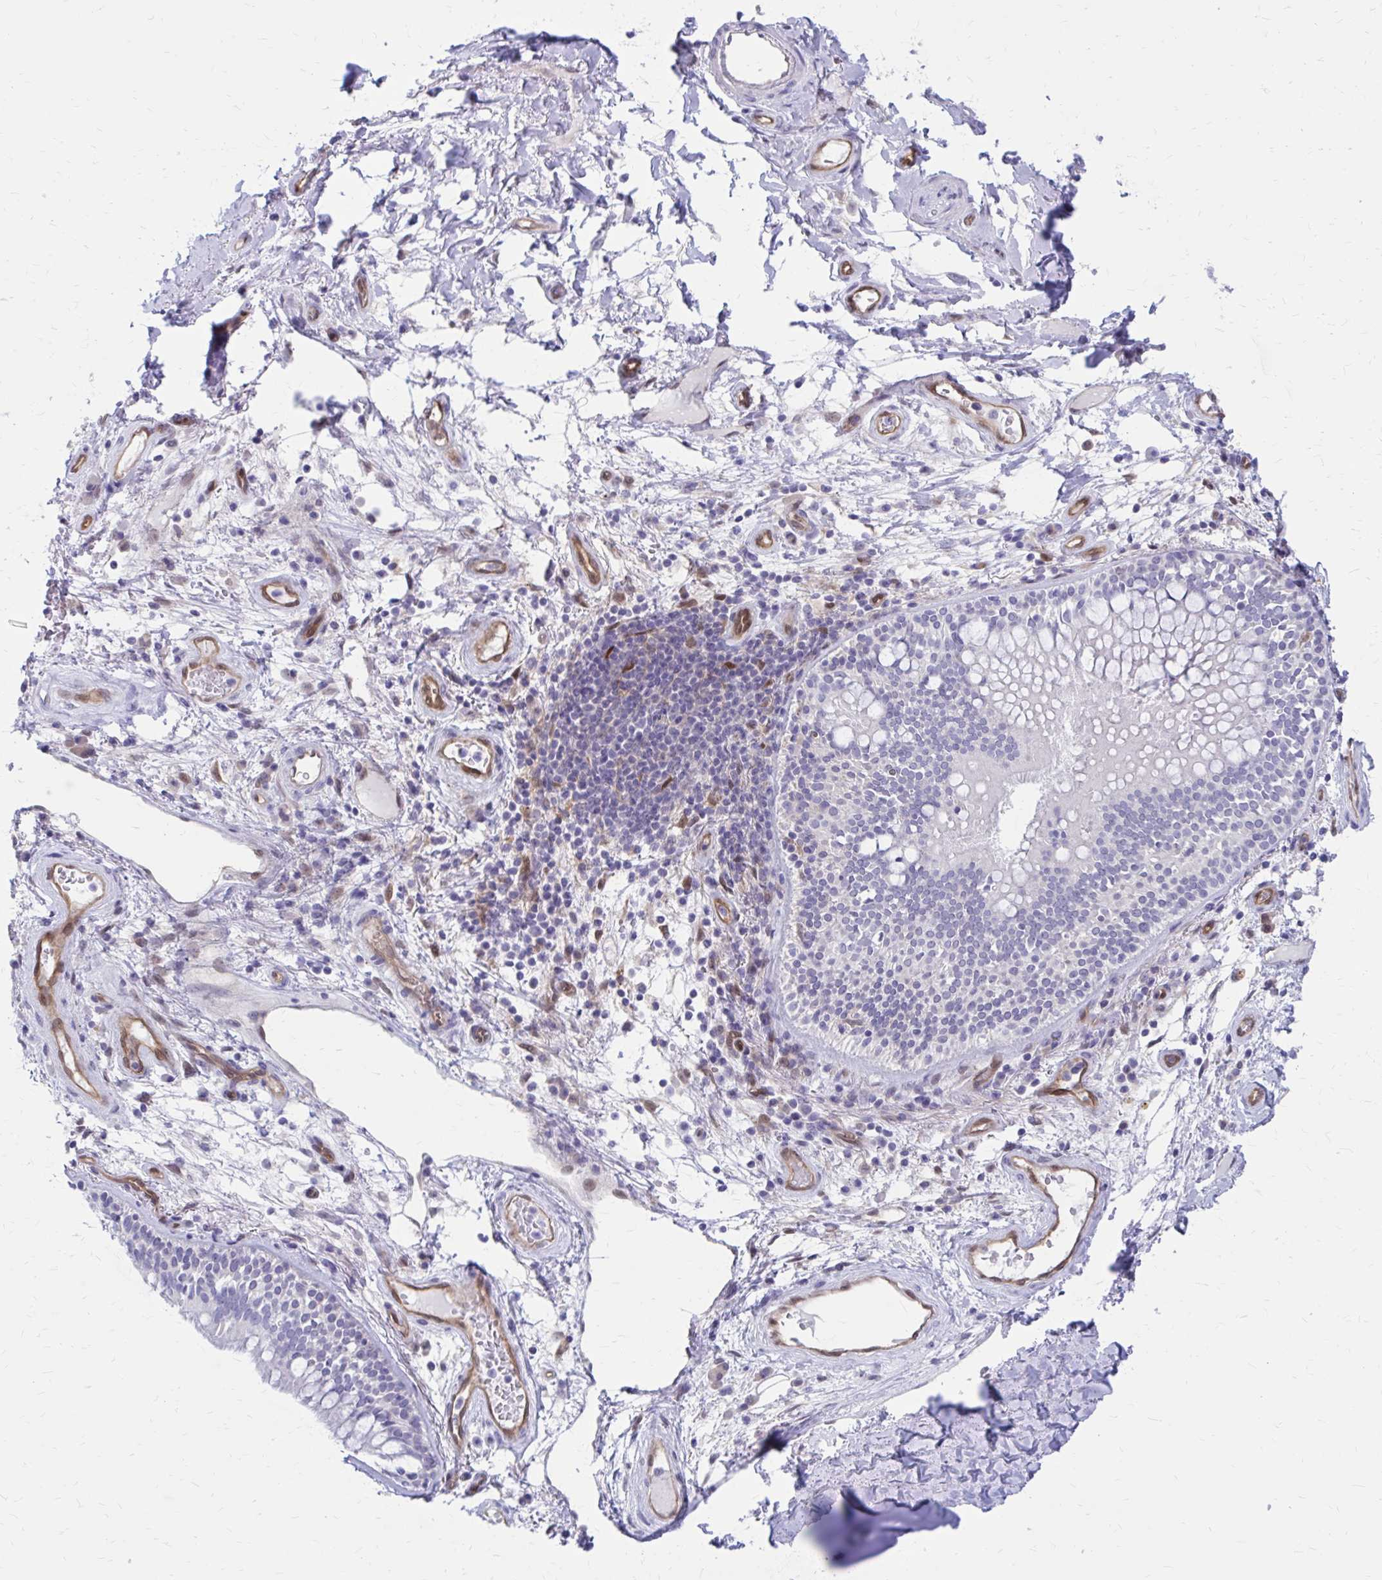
{"staining": {"intensity": "negative", "quantity": "none", "location": "none"}, "tissue": "adipose tissue", "cell_type": "Adipocytes", "image_type": "normal", "snomed": [{"axis": "morphology", "description": "Normal tissue, NOS"}, {"axis": "topography", "description": "Cartilage tissue"}, {"axis": "topography", "description": "Bronchus"}], "caption": "High magnification brightfield microscopy of benign adipose tissue stained with DAB (brown) and counterstained with hematoxylin (blue): adipocytes show no significant expression.", "gene": "CLIC2", "patient": {"sex": "male", "age": 64}}